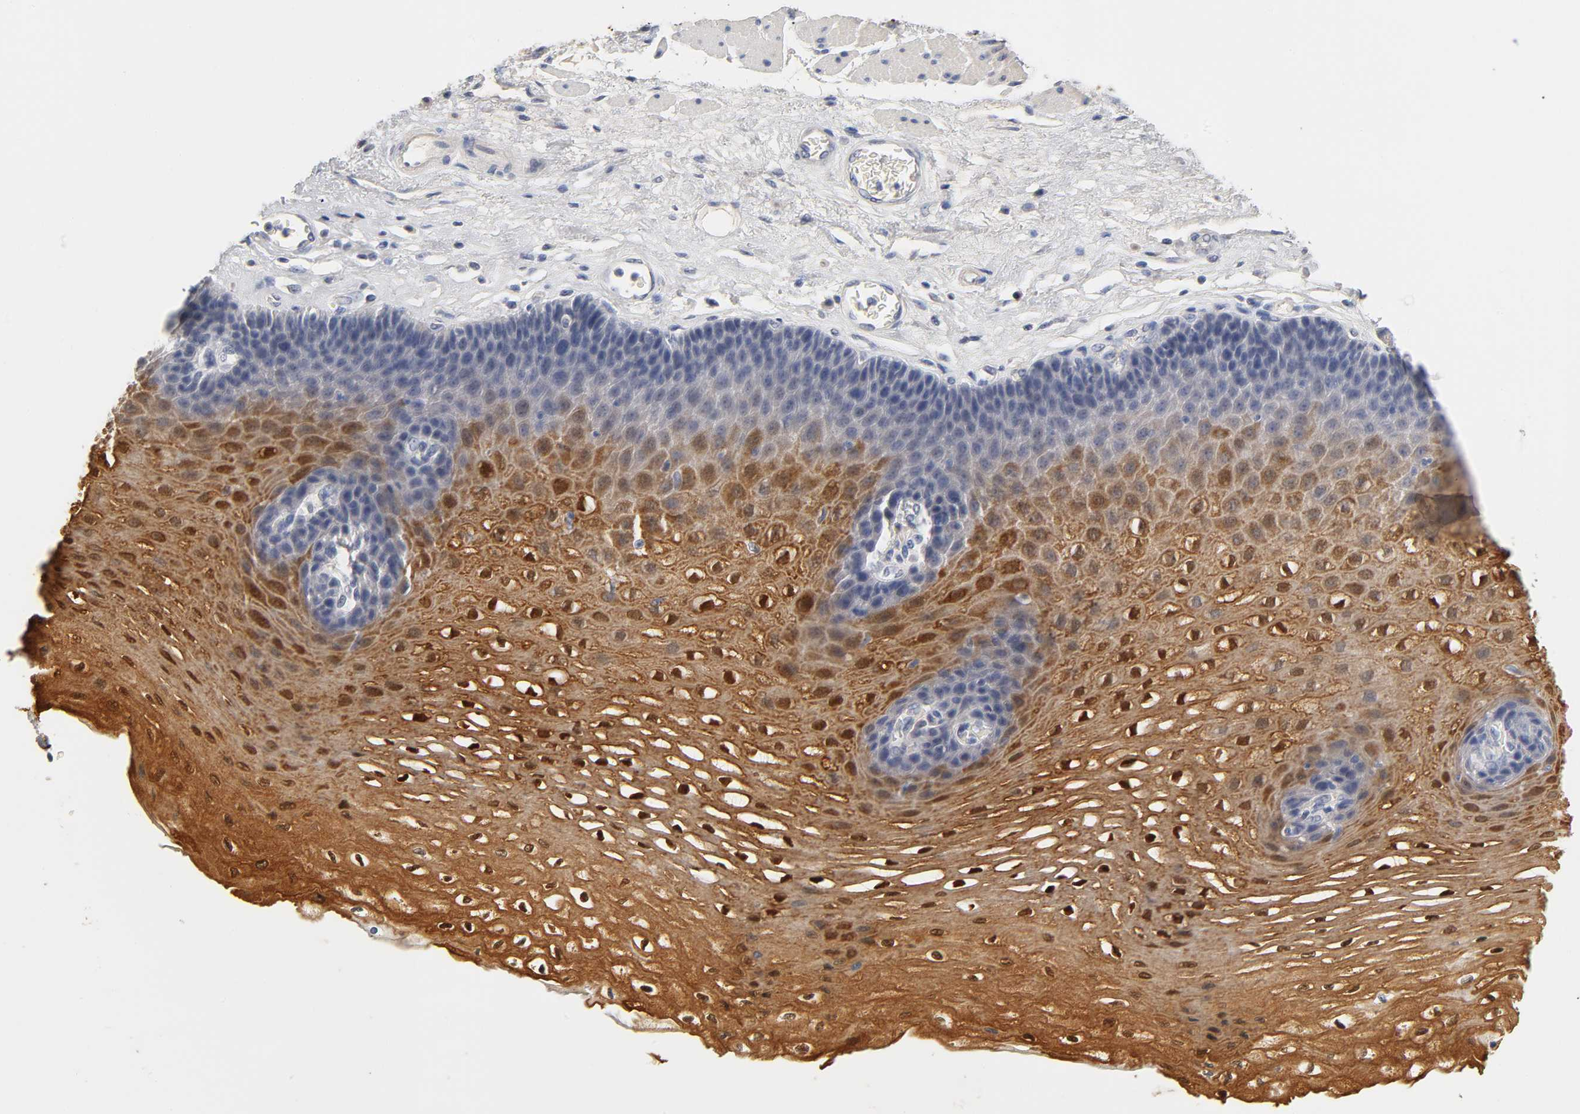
{"staining": {"intensity": "strong", "quantity": "25%-75%", "location": "cytoplasmic/membranous,nuclear"}, "tissue": "esophagus", "cell_type": "Squamous epithelial cells", "image_type": "normal", "snomed": [{"axis": "morphology", "description": "Normal tissue, NOS"}, {"axis": "topography", "description": "Esophagus"}], "caption": "Protein staining of unremarkable esophagus reveals strong cytoplasmic/membranous,nuclear positivity in about 25%-75% of squamous epithelial cells.", "gene": "OVOL1", "patient": {"sex": "female", "age": 72}}